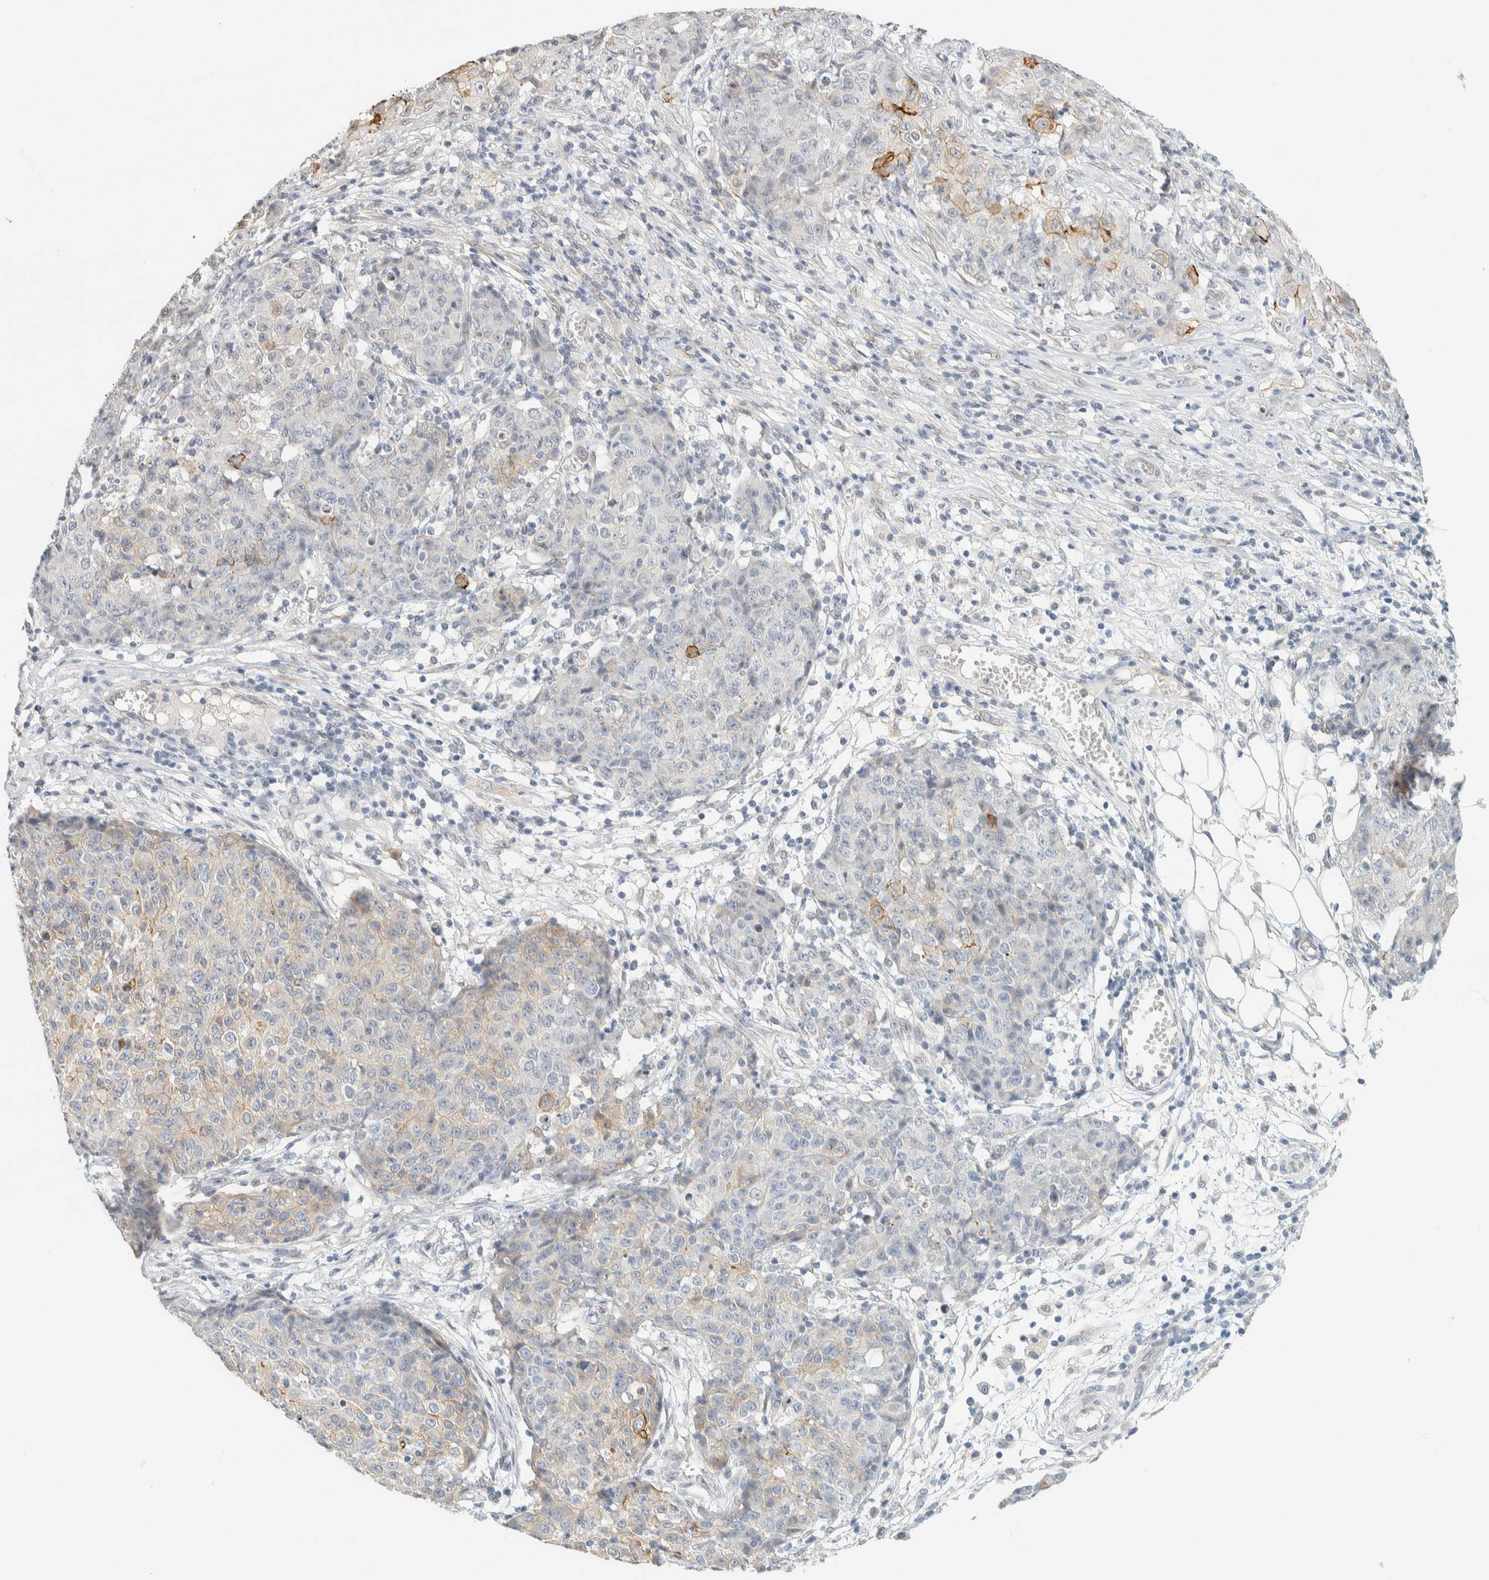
{"staining": {"intensity": "weak", "quantity": "<25%", "location": "cytoplasmic/membranous"}, "tissue": "ovarian cancer", "cell_type": "Tumor cells", "image_type": "cancer", "snomed": [{"axis": "morphology", "description": "Carcinoma, endometroid"}, {"axis": "topography", "description": "Ovary"}], "caption": "Ovarian cancer (endometroid carcinoma) stained for a protein using IHC demonstrates no expression tumor cells.", "gene": "C1QTNF12", "patient": {"sex": "female", "age": 42}}